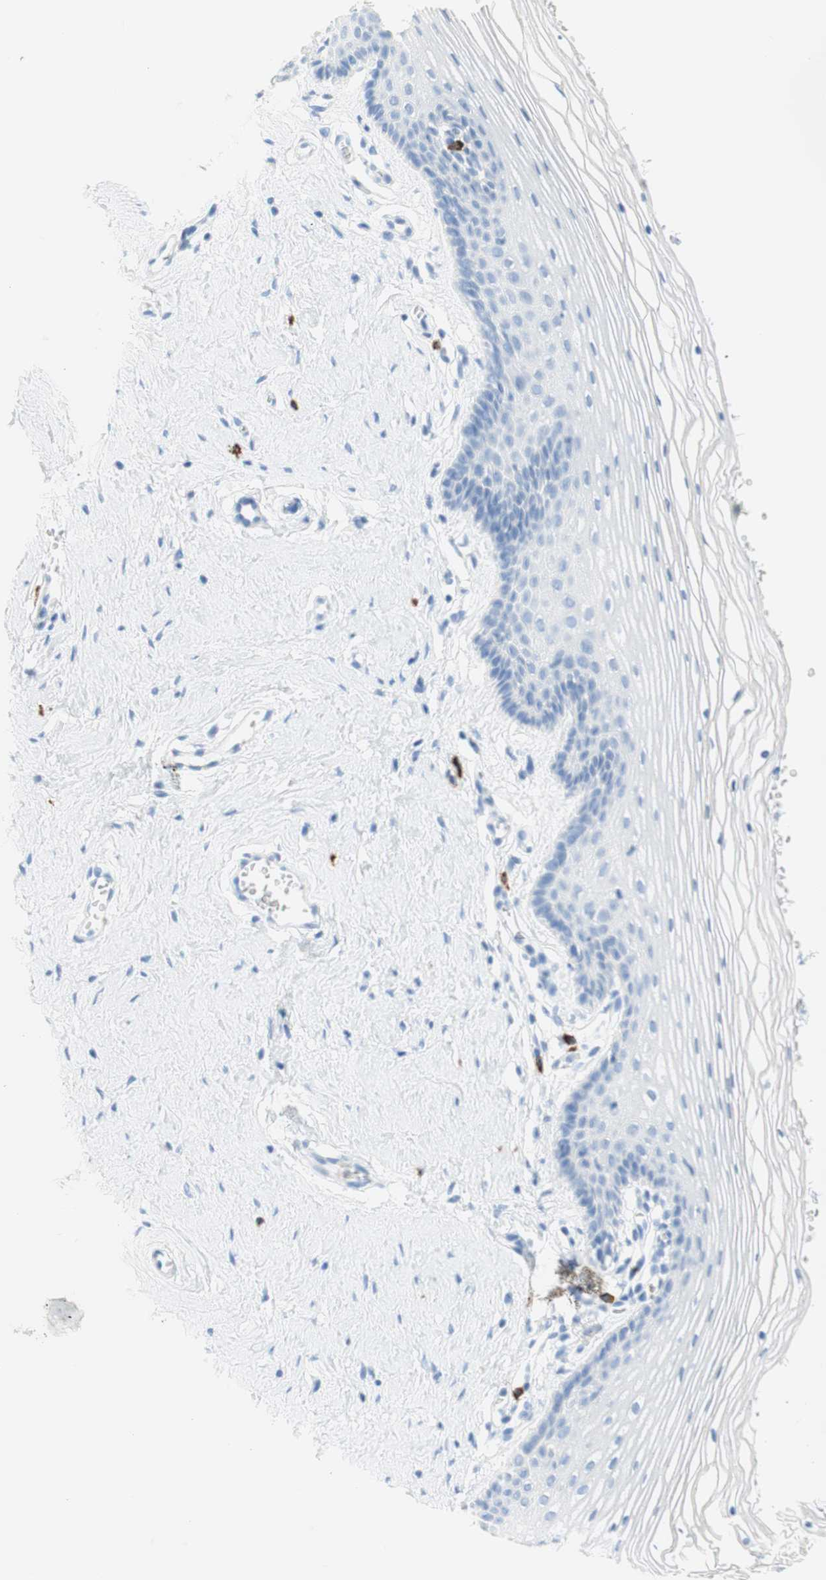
{"staining": {"intensity": "negative", "quantity": "none", "location": "none"}, "tissue": "vagina", "cell_type": "Squamous epithelial cells", "image_type": "normal", "snomed": [{"axis": "morphology", "description": "Normal tissue, NOS"}, {"axis": "topography", "description": "Vagina"}], "caption": "The immunohistochemistry (IHC) photomicrograph has no significant expression in squamous epithelial cells of vagina. (DAB immunohistochemistry visualized using brightfield microscopy, high magnification).", "gene": "CEACAM1", "patient": {"sex": "female", "age": 32}}